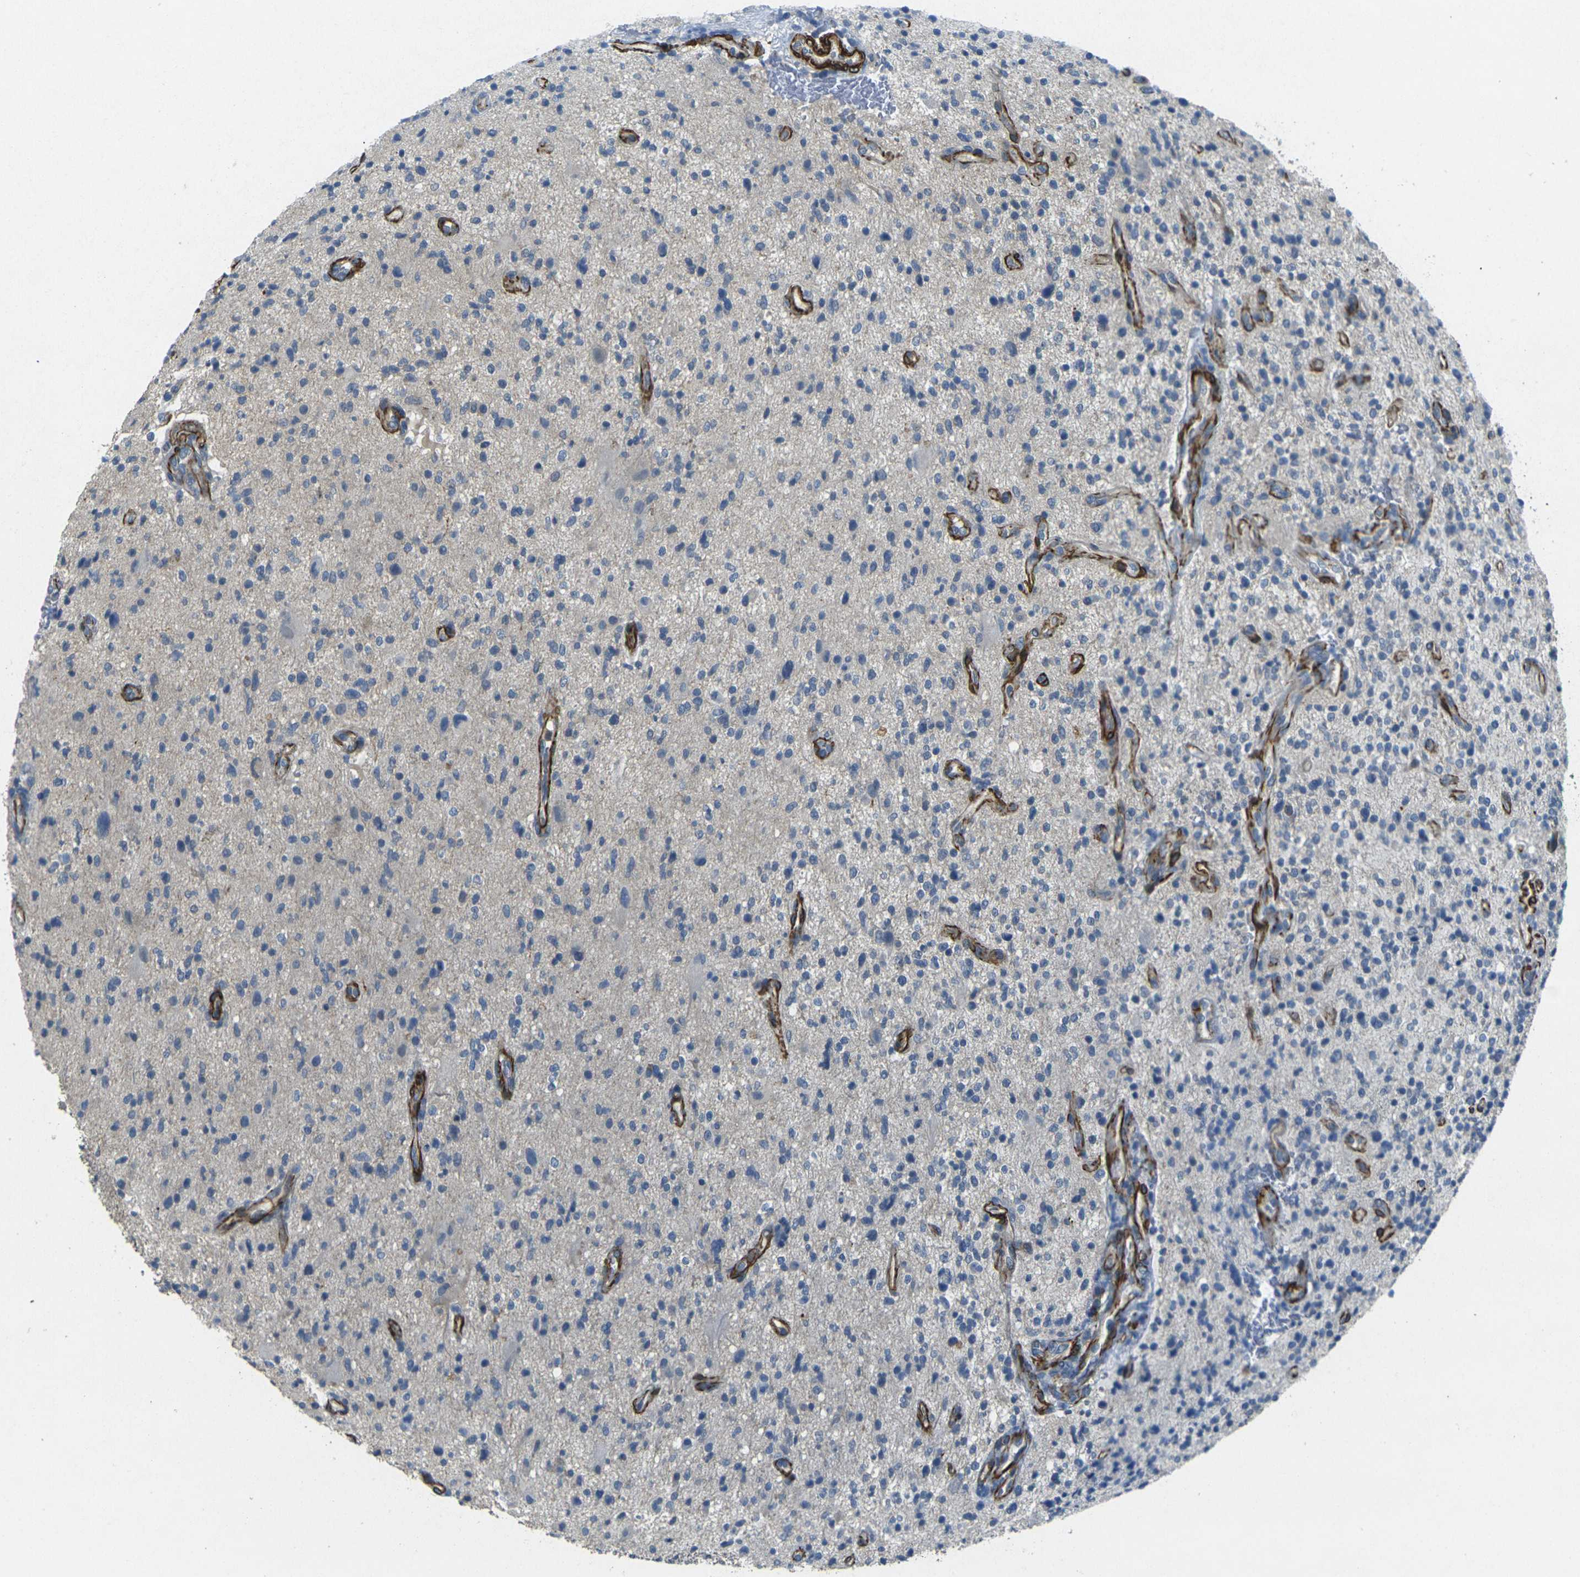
{"staining": {"intensity": "negative", "quantity": "none", "location": "none"}, "tissue": "glioma", "cell_type": "Tumor cells", "image_type": "cancer", "snomed": [{"axis": "morphology", "description": "Glioma, malignant, High grade"}, {"axis": "topography", "description": "Brain"}], "caption": "IHC of human high-grade glioma (malignant) displays no expression in tumor cells.", "gene": "EPHA7", "patient": {"sex": "male", "age": 48}}